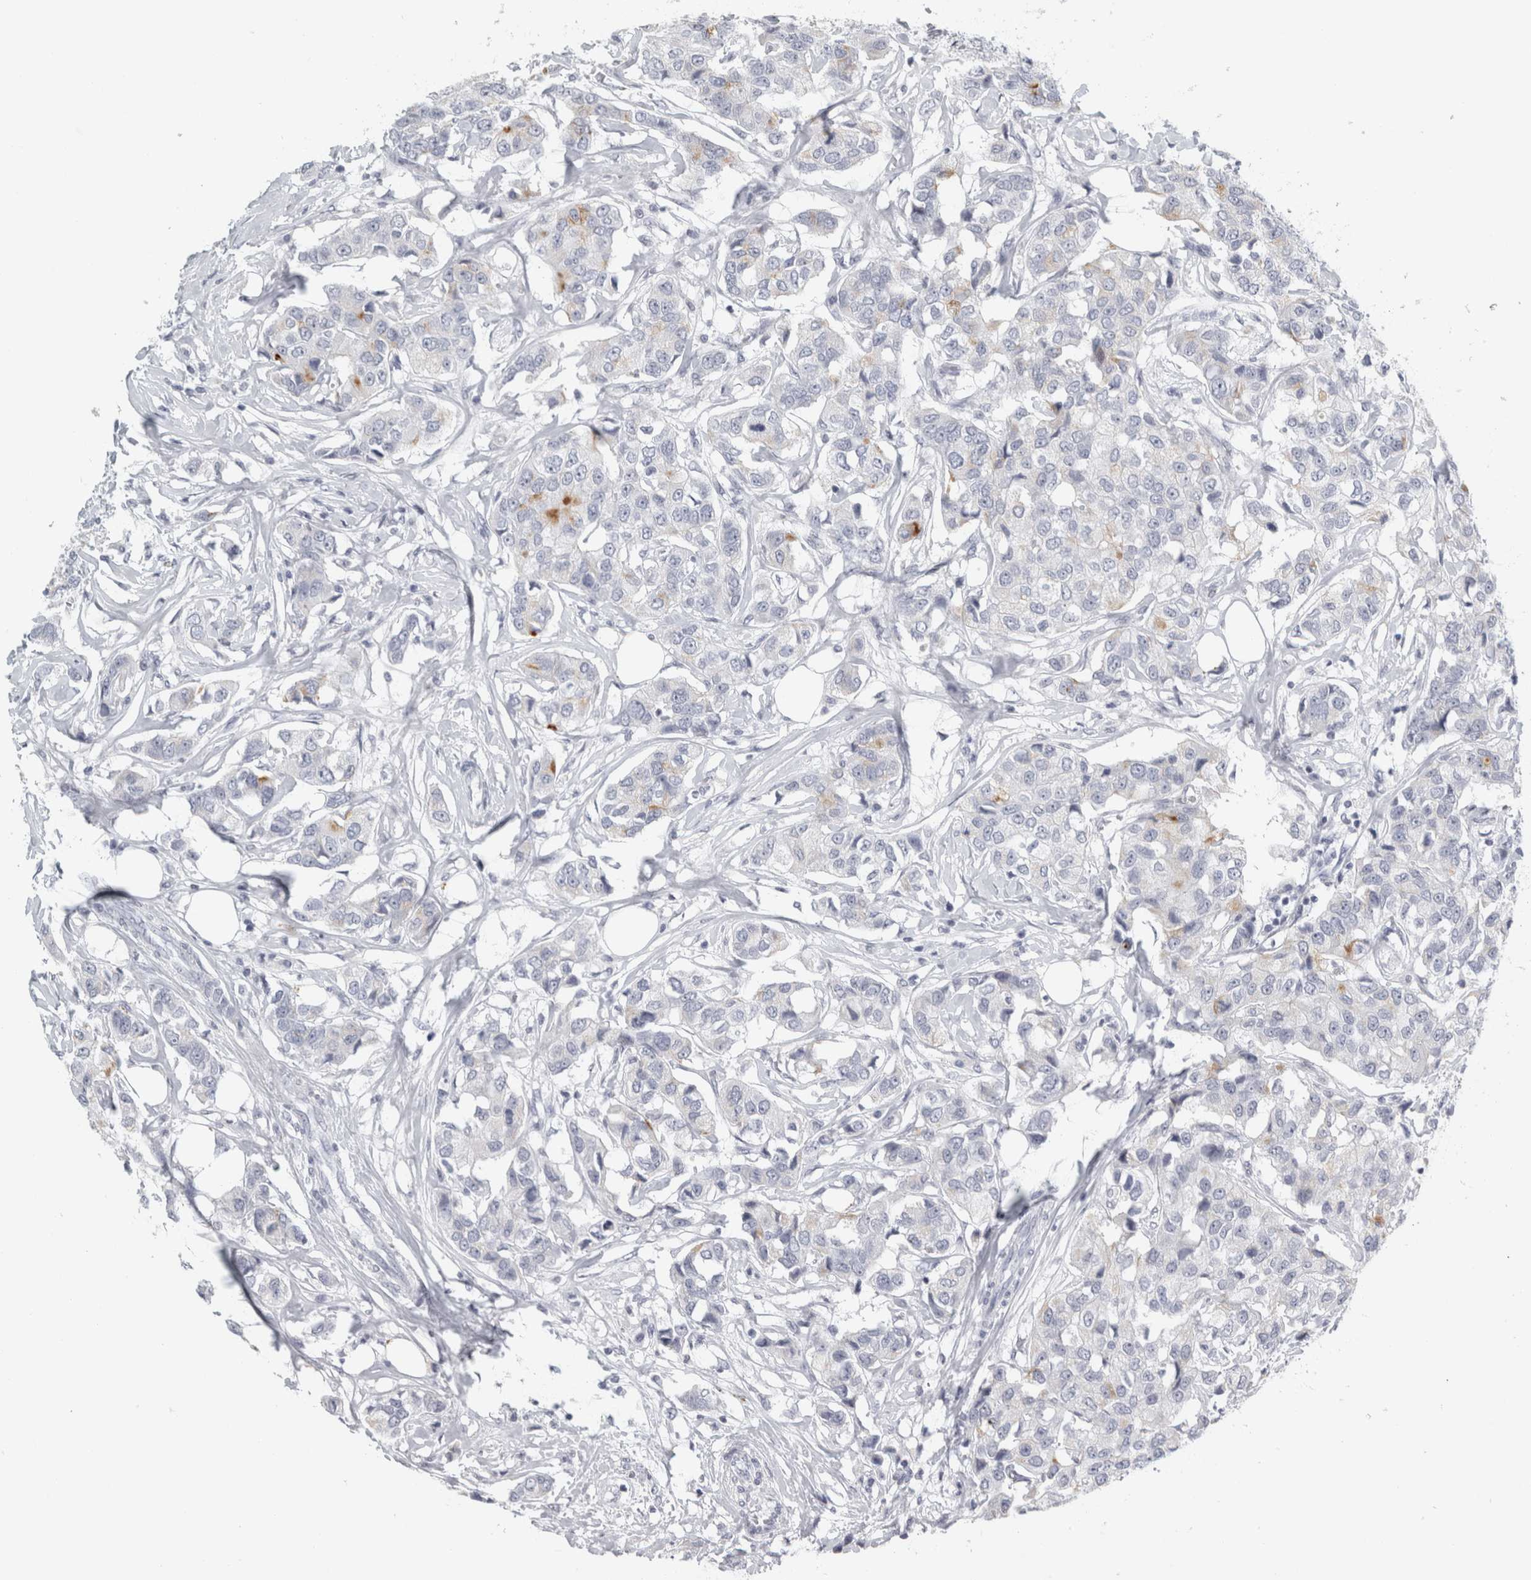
{"staining": {"intensity": "negative", "quantity": "none", "location": "none"}, "tissue": "breast cancer", "cell_type": "Tumor cells", "image_type": "cancer", "snomed": [{"axis": "morphology", "description": "Duct carcinoma"}, {"axis": "topography", "description": "Breast"}], "caption": "Tumor cells are negative for brown protein staining in intraductal carcinoma (breast).", "gene": "CPE", "patient": {"sex": "female", "age": 80}}